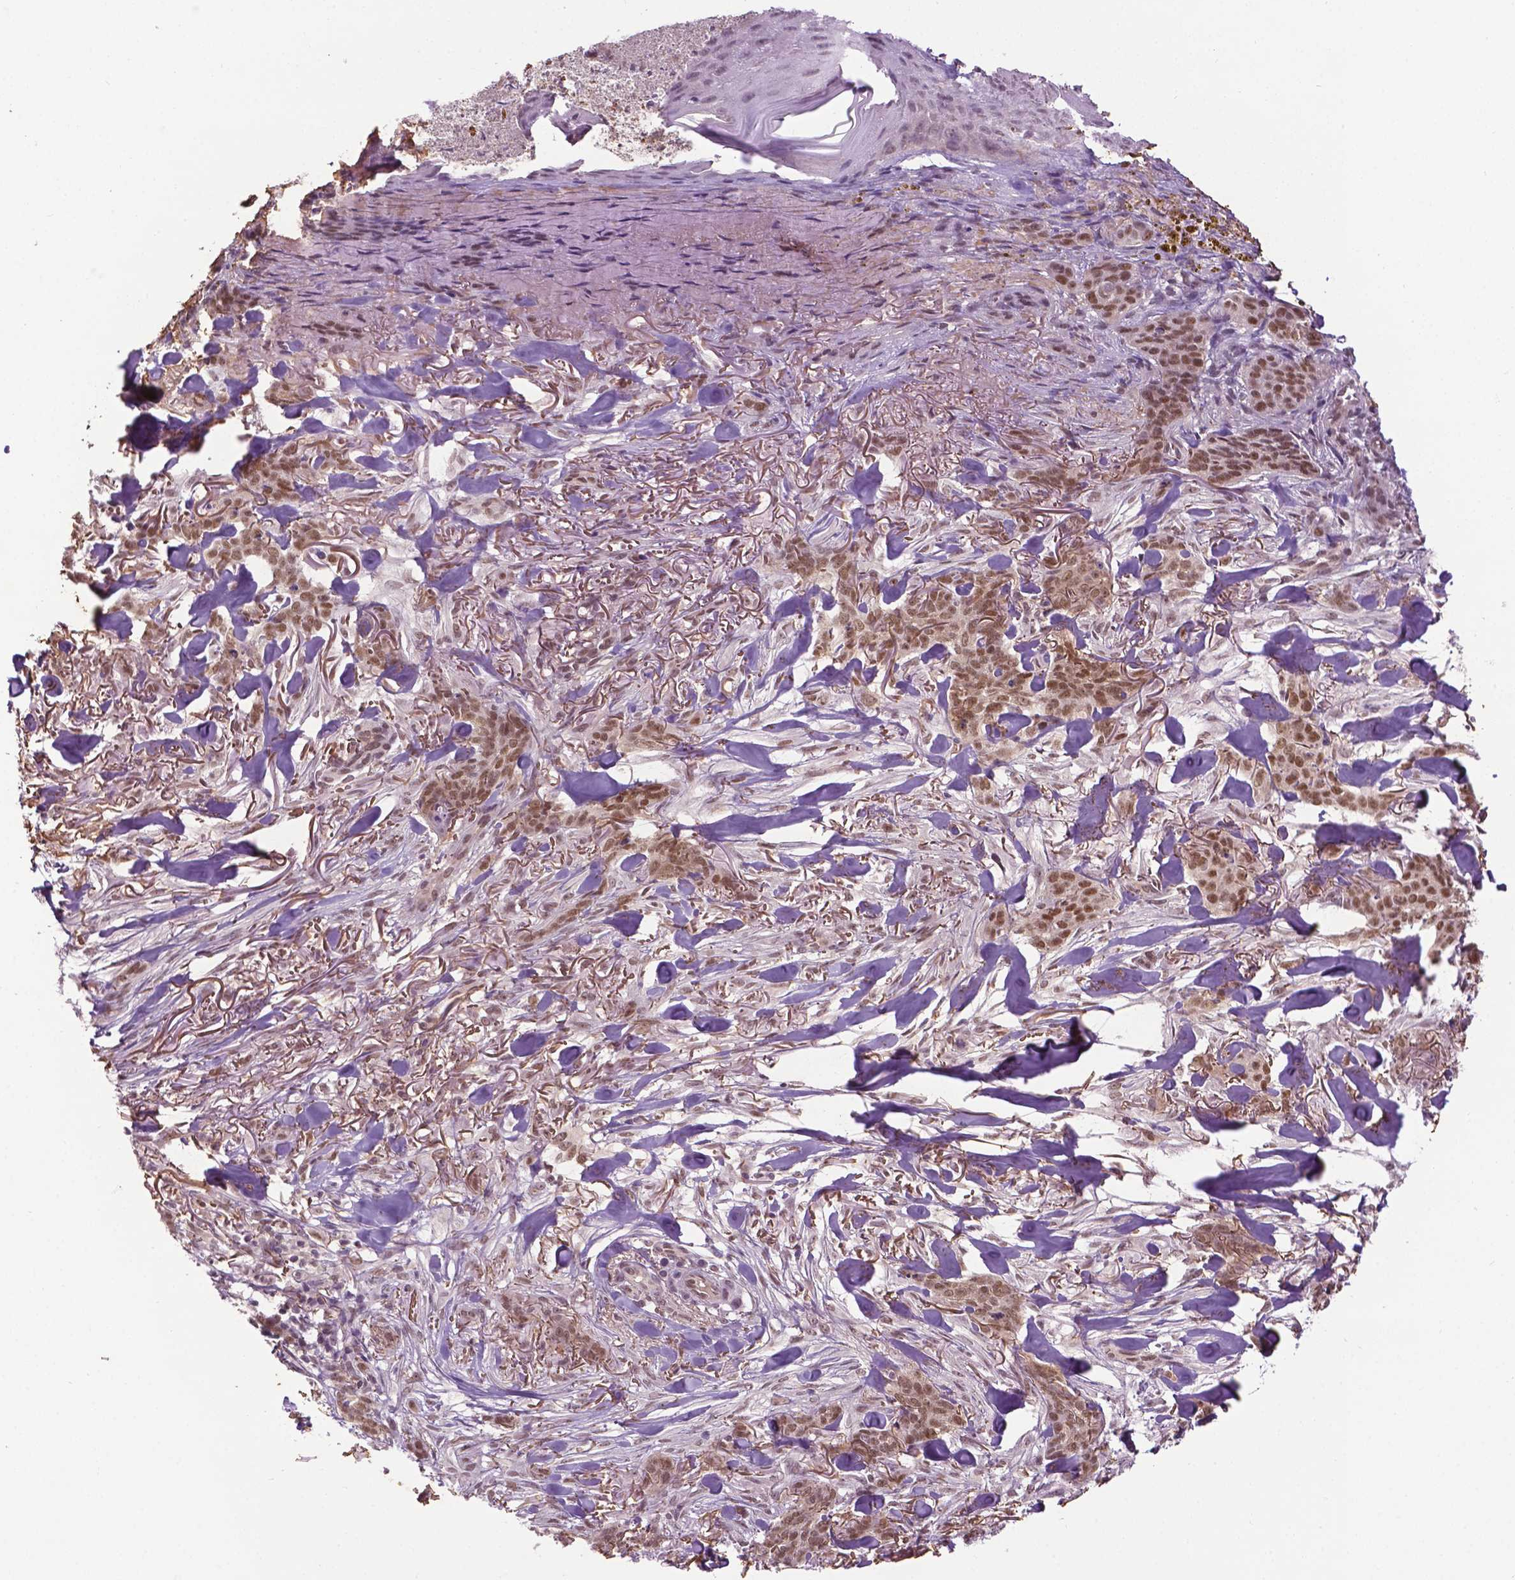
{"staining": {"intensity": "moderate", "quantity": ">75%", "location": "nuclear"}, "tissue": "skin cancer", "cell_type": "Tumor cells", "image_type": "cancer", "snomed": [{"axis": "morphology", "description": "Basal cell carcinoma"}, {"axis": "topography", "description": "Skin"}], "caption": "Immunohistochemical staining of human skin basal cell carcinoma shows medium levels of moderate nuclear staining in about >75% of tumor cells. (IHC, brightfield microscopy, high magnification).", "gene": "UBQLN4", "patient": {"sex": "female", "age": 61}}